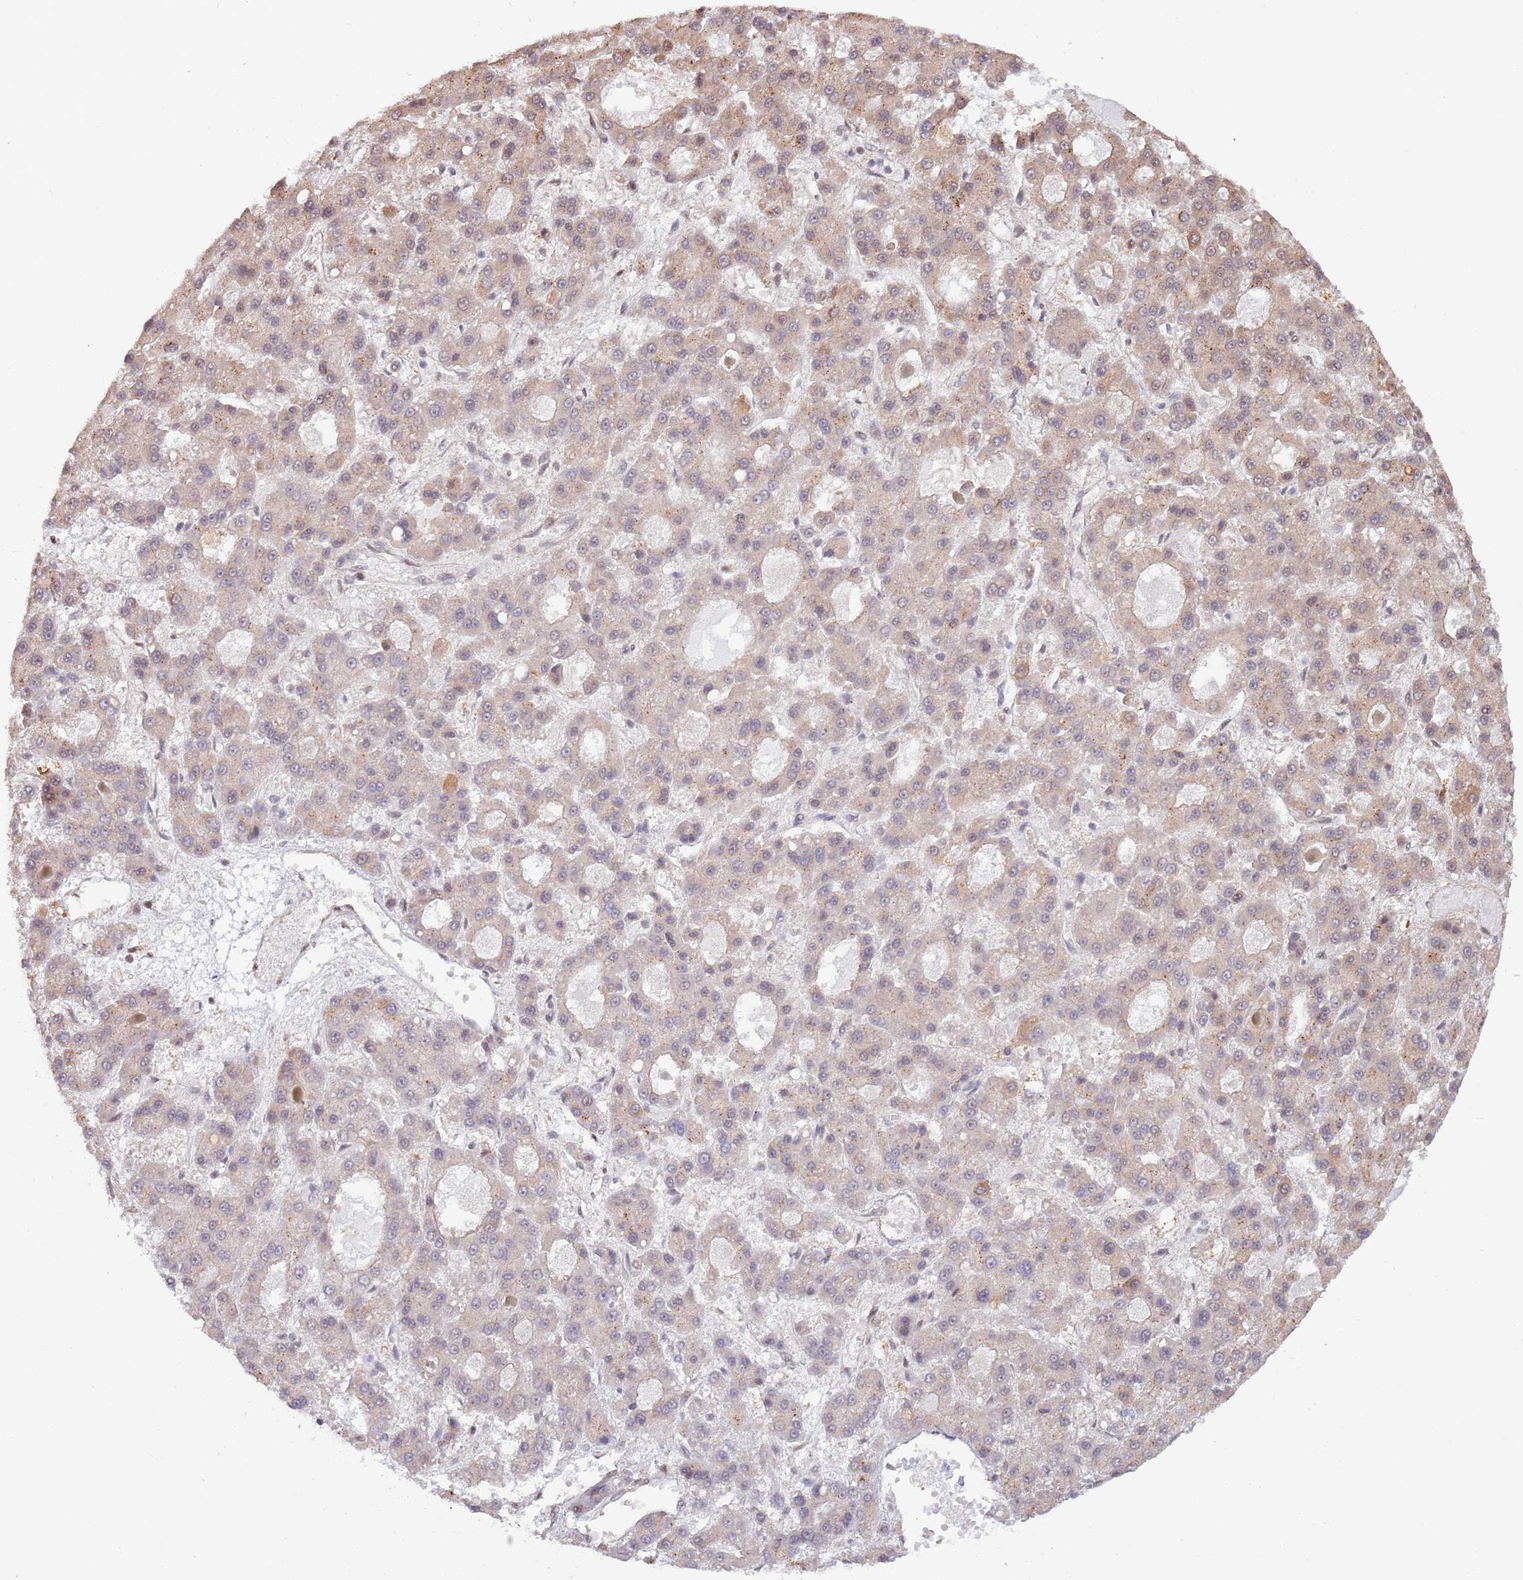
{"staining": {"intensity": "weak", "quantity": "<25%", "location": "cytoplasmic/membranous"}, "tissue": "liver cancer", "cell_type": "Tumor cells", "image_type": "cancer", "snomed": [{"axis": "morphology", "description": "Carcinoma, Hepatocellular, NOS"}, {"axis": "topography", "description": "Liver"}], "caption": "Immunohistochemistry (IHC) micrograph of neoplastic tissue: human hepatocellular carcinoma (liver) stained with DAB (3,3'-diaminobenzidine) shows no significant protein staining in tumor cells. The staining was performed using DAB (3,3'-diaminobenzidine) to visualize the protein expression in brown, while the nuclei were stained in blue with hematoxylin (Magnification: 20x).", "gene": "PLSCR5", "patient": {"sex": "male", "age": 70}}